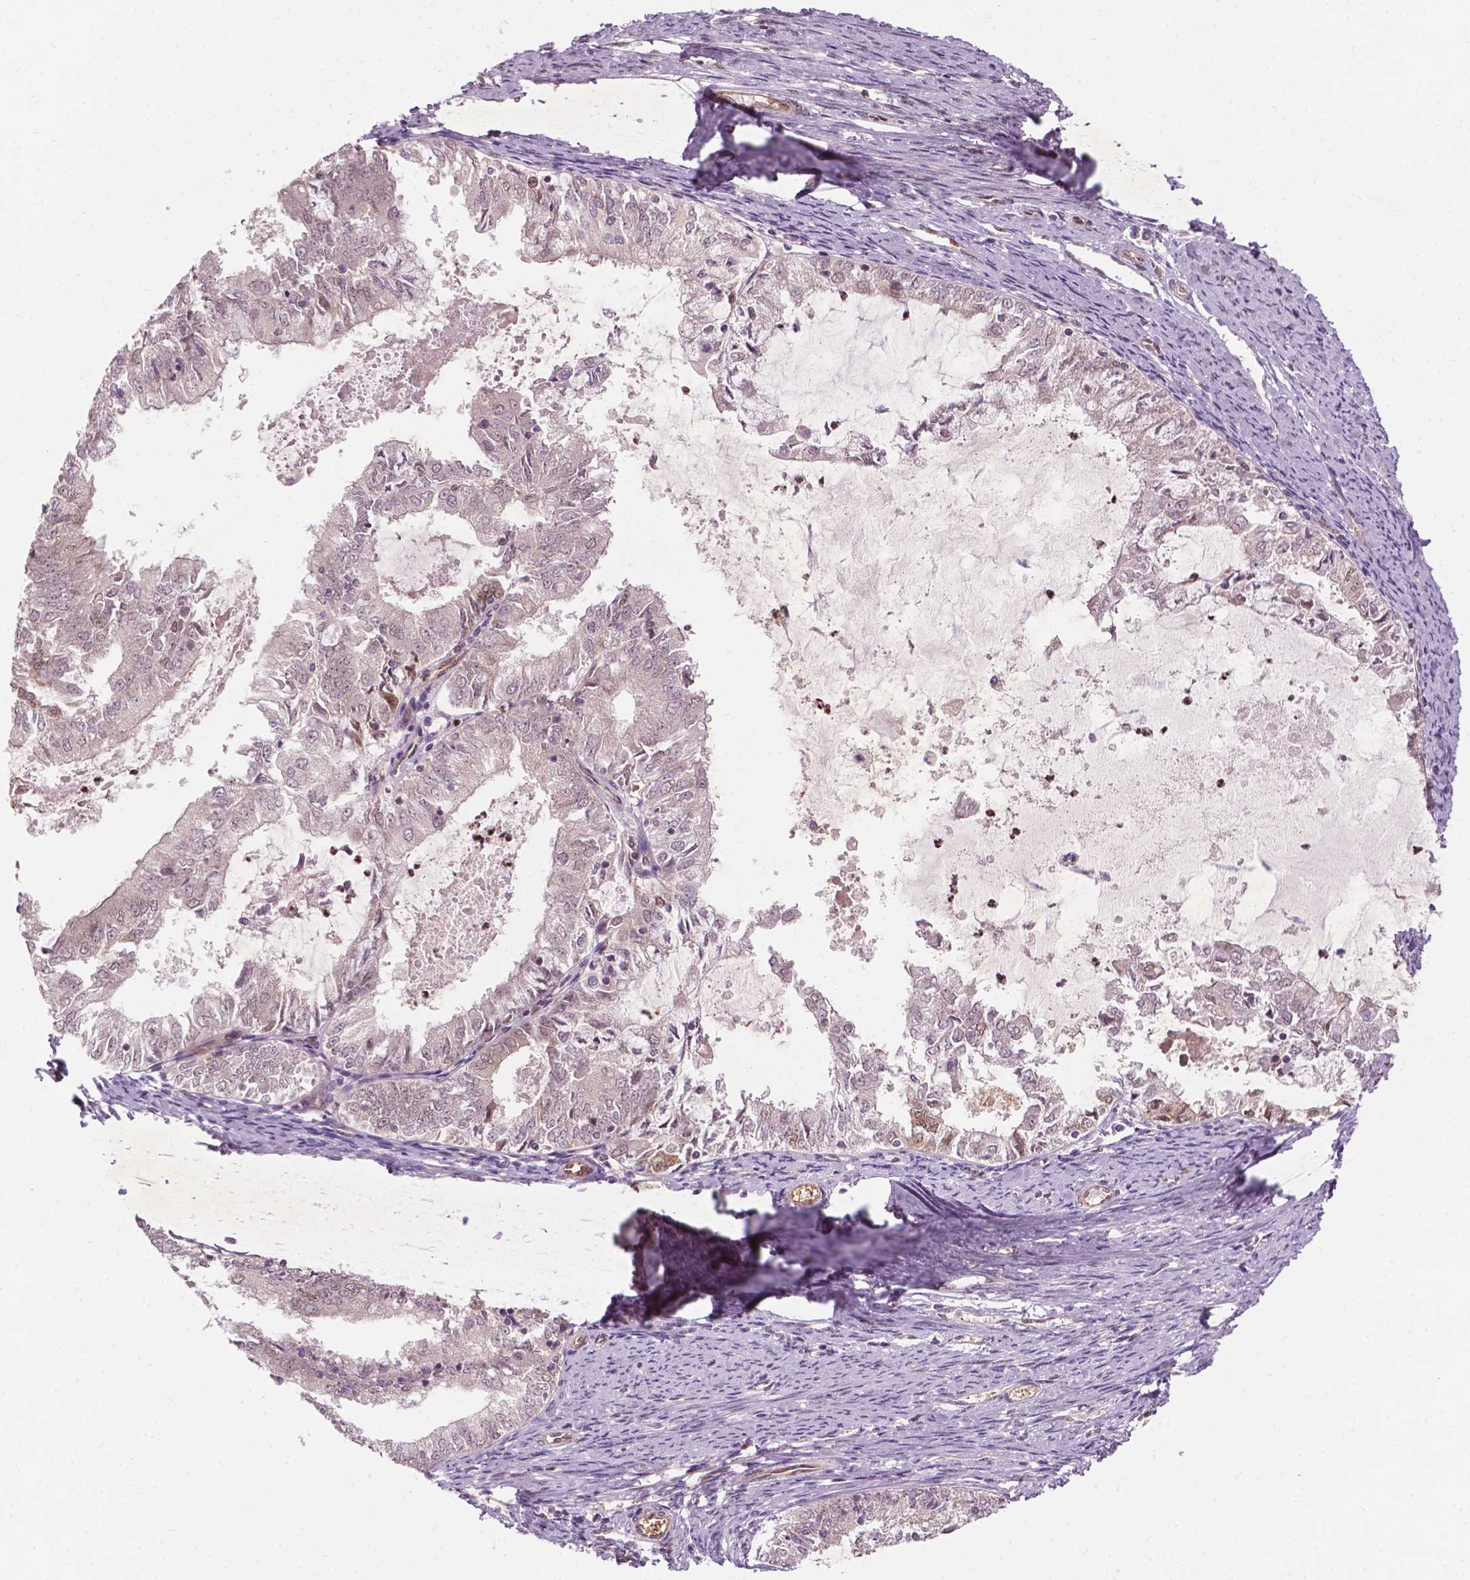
{"staining": {"intensity": "negative", "quantity": "none", "location": "none"}, "tissue": "endometrial cancer", "cell_type": "Tumor cells", "image_type": "cancer", "snomed": [{"axis": "morphology", "description": "Adenocarcinoma, NOS"}, {"axis": "topography", "description": "Endometrium"}], "caption": "Histopathology image shows no protein expression in tumor cells of endometrial cancer (adenocarcinoma) tissue.", "gene": "NFAT5", "patient": {"sex": "female", "age": 57}}